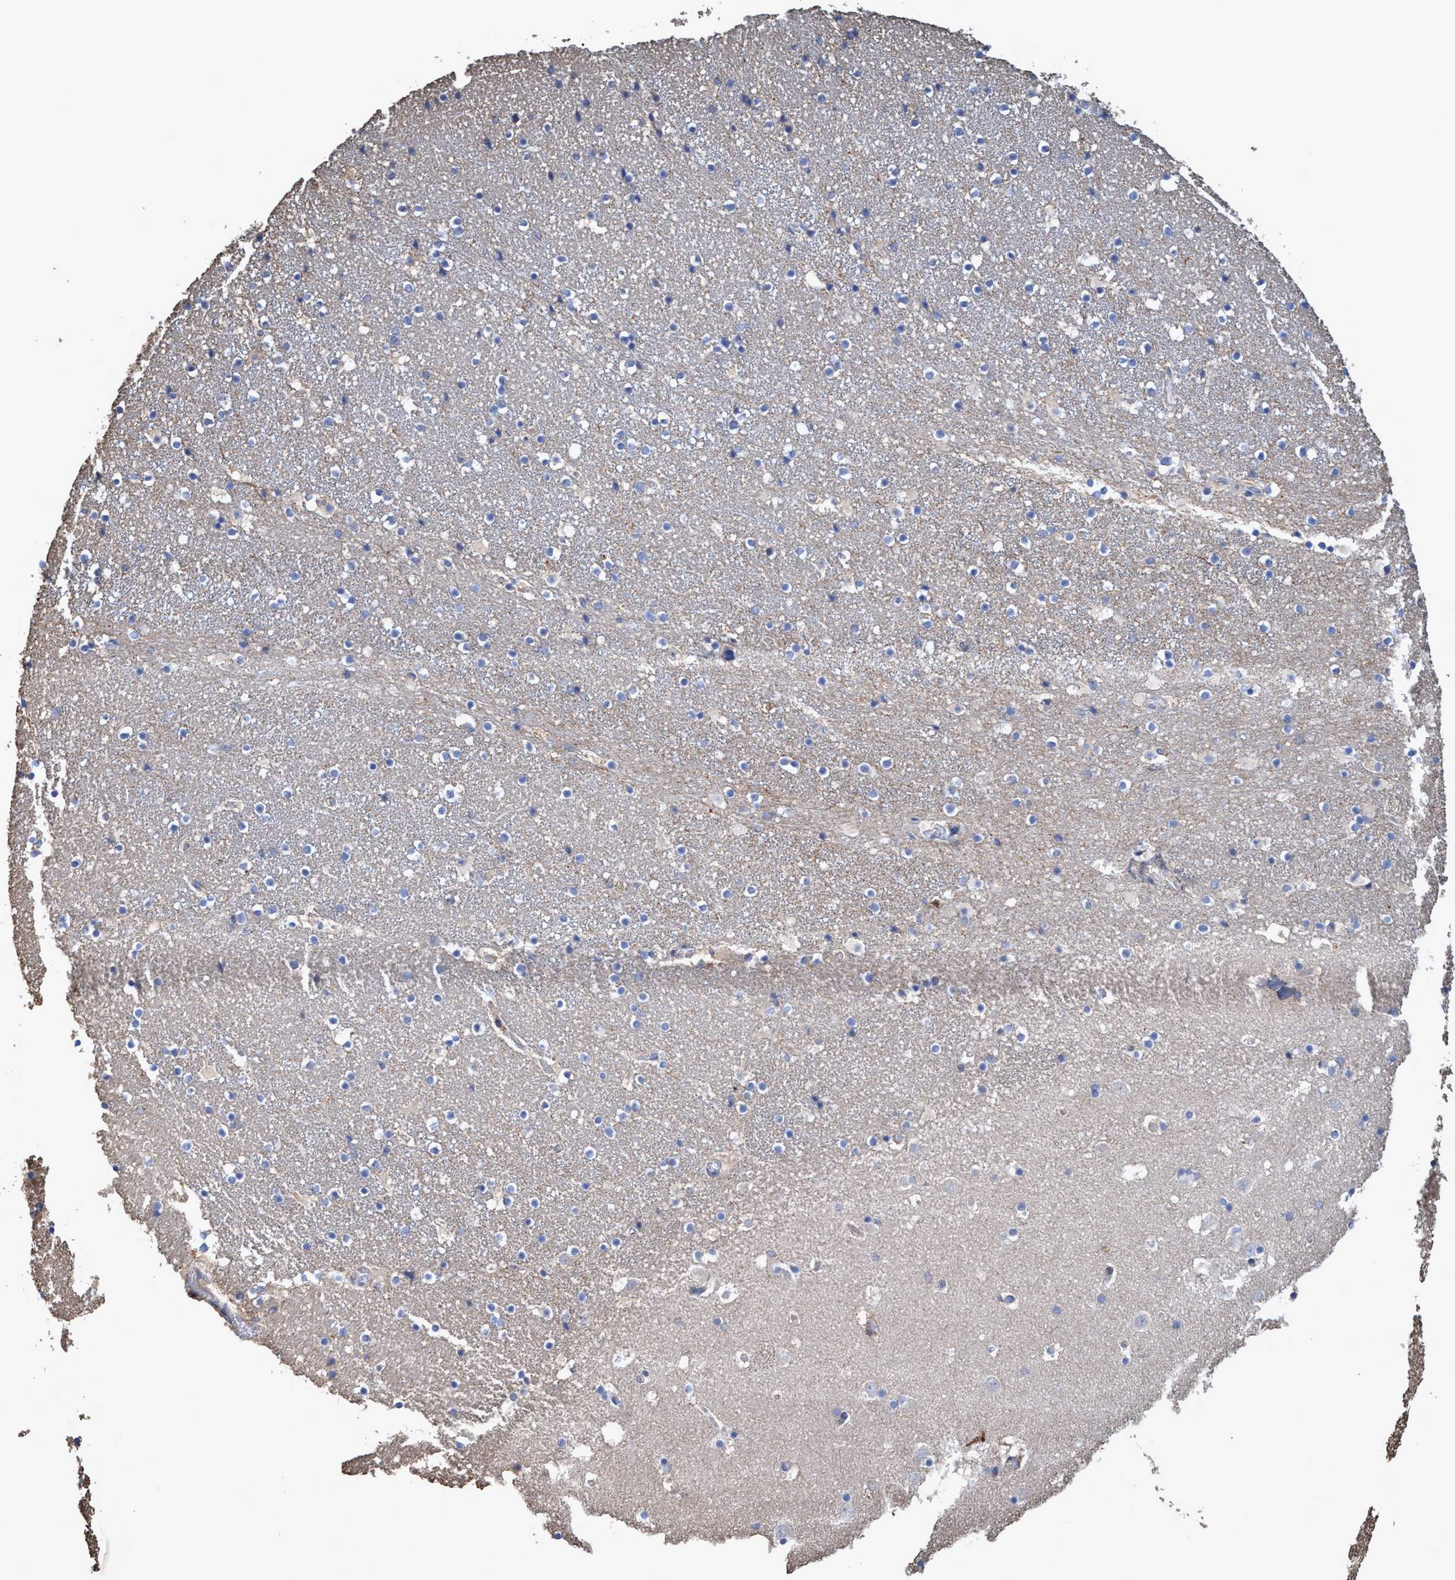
{"staining": {"intensity": "weak", "quantity": "<25%", "location": "cytoplasmic/membranous"}, "tissue": "caudate", "cell_type": "Glial cells", "image_type": "normal", "snomed": [{"axis": "morphology", "description": "Normal tissue, NOS"}, {"axis": "topography", "description": "Lateral ventricle wall"}], "caption": "Immunohistochemical staining of benign human caudate shows no significant staining in glial cells. Brightfield microscopy of IHC stained with DAB (brown) and hematoxylin (blue), captured at high magnification.", "gene": "BICD2", "patient": {"sex": "male", "age": 45}}